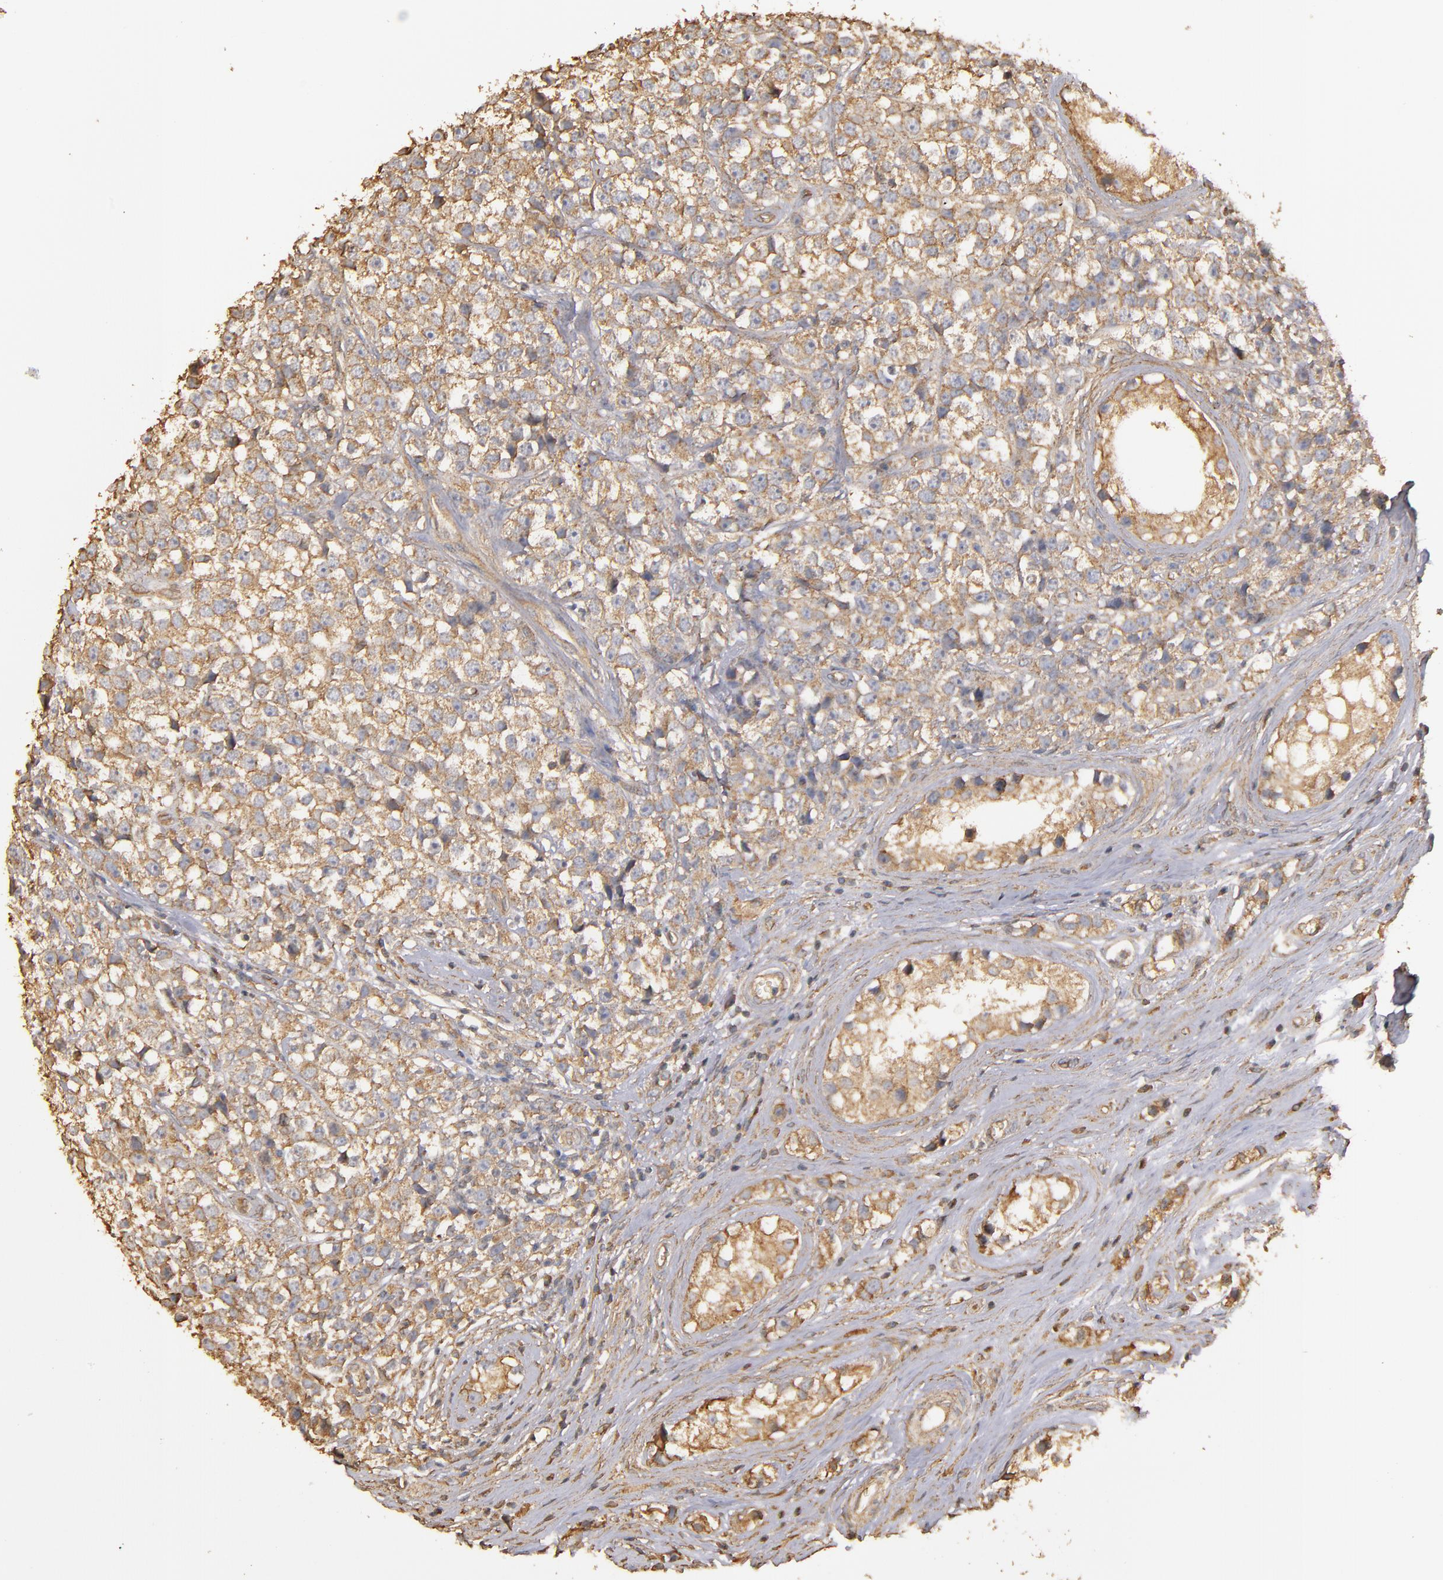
{"staining": {"intensity": "moderate", "quantity": ">75%", "location": "cytoplasmic/membranous"}, "tissue": "testis cancer", "cell_type": "Tumor cells", "image_type": "cancer", "snomed": [{"axis": "morphology", "description": "Seminoma, NOS"}, {"axis": "topography", "description": "Testis"}], "caption": "Human testis seminoma stained with a protein marker exhibits moderate staining in tumor cells.", "gene": "DMD", "patient": {"sex": "male", "age": 25}}